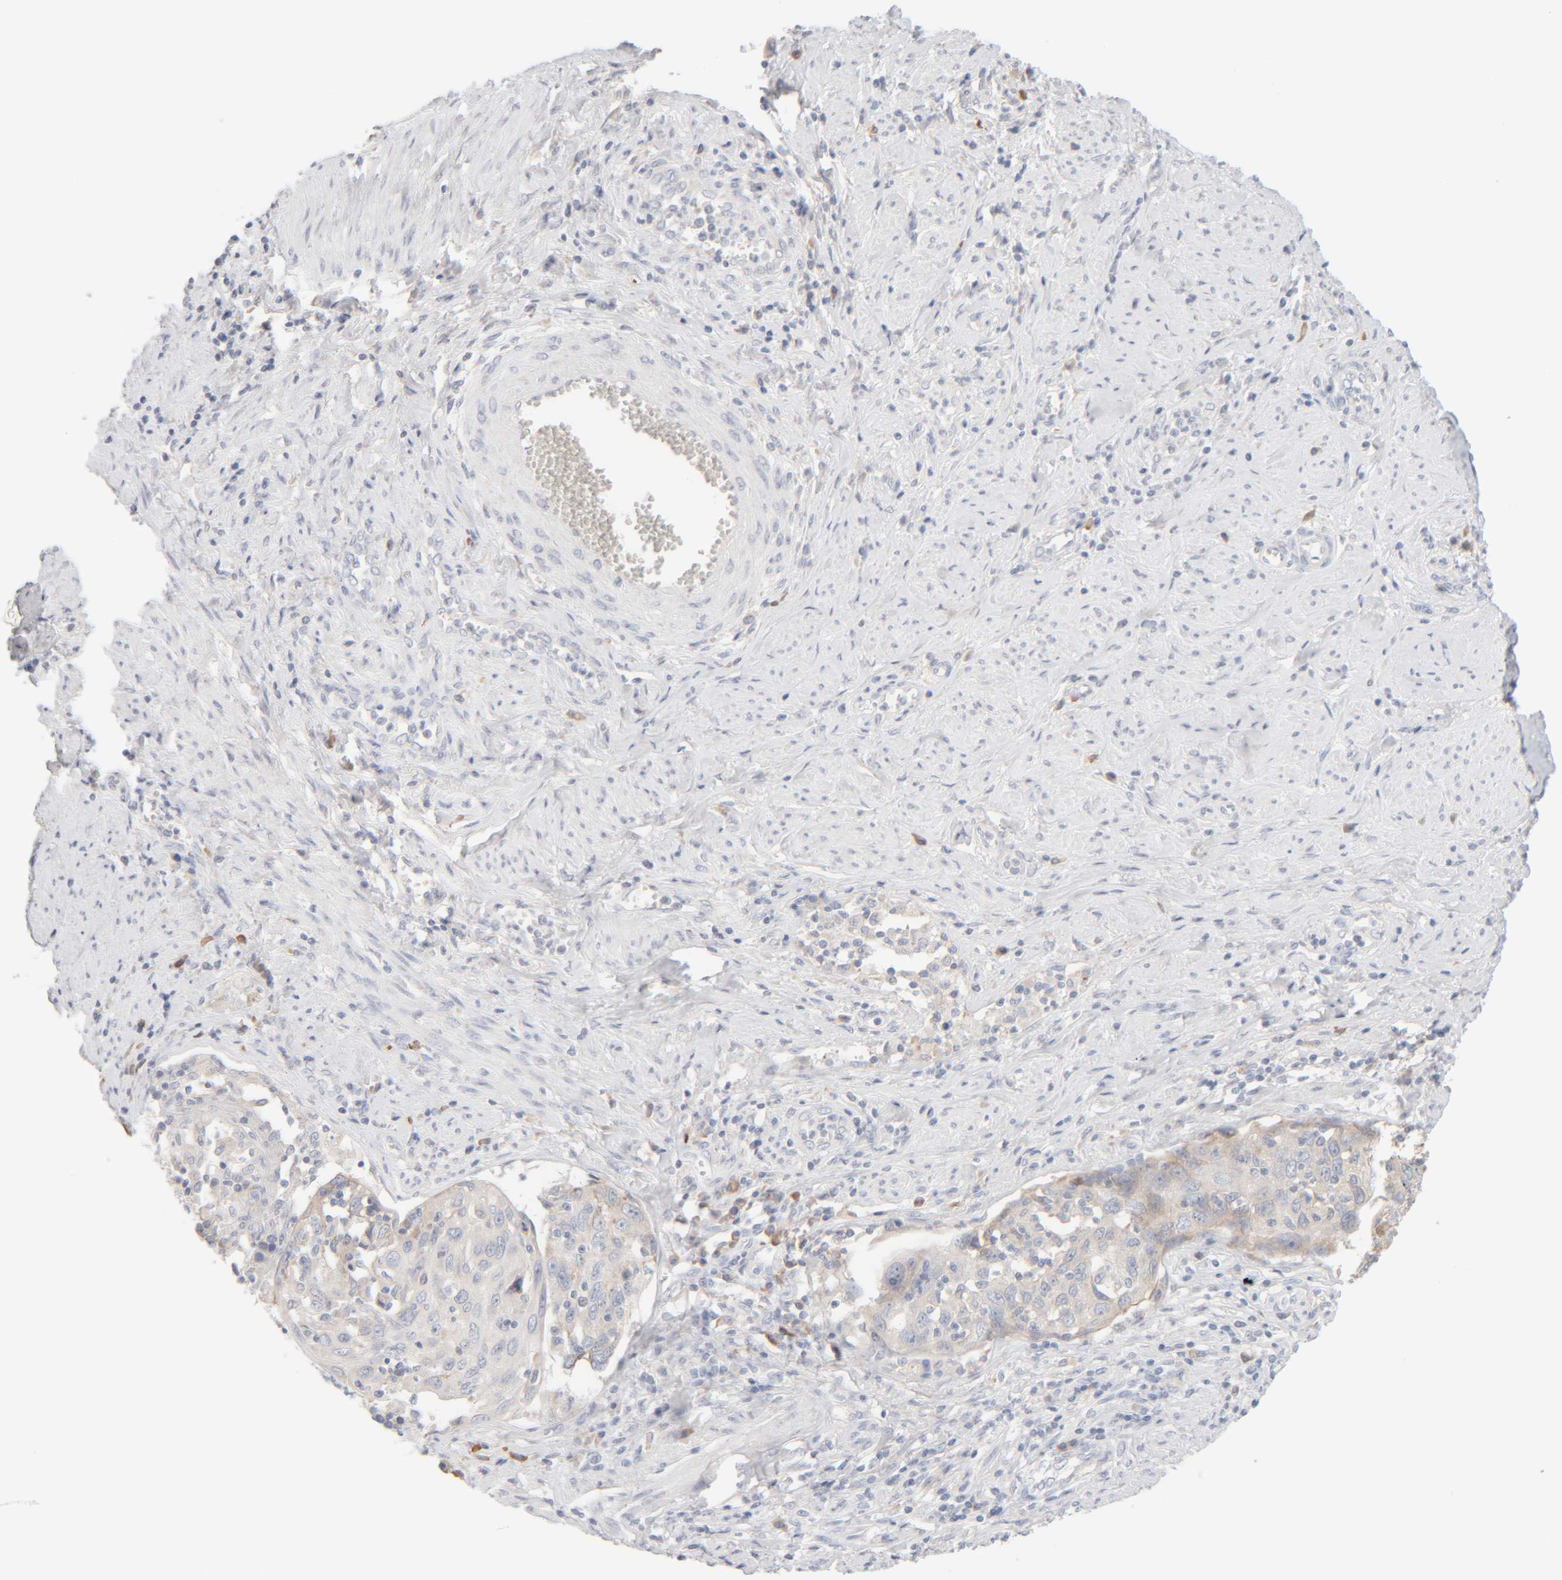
{"staining": {"intensity": "negative", "quantity": "none", "location": "none"}, "tissue": "cervical cancer", "cell_type": "Tumor cells", "image_type": "cancer", "snomed": [{"axis": "morphology", "description": "Squamous cell carcinoma, NOS"}, {"axis": "topography", "description": "Cervix"}], "caption": "A high-resolution histopathology image shows immunohistochemistry staining of cervical cancer, which exhibits no significant positivity in tumor cells.", "gene": "RIDA", "patient": {"sex": "female", "age": 53}}